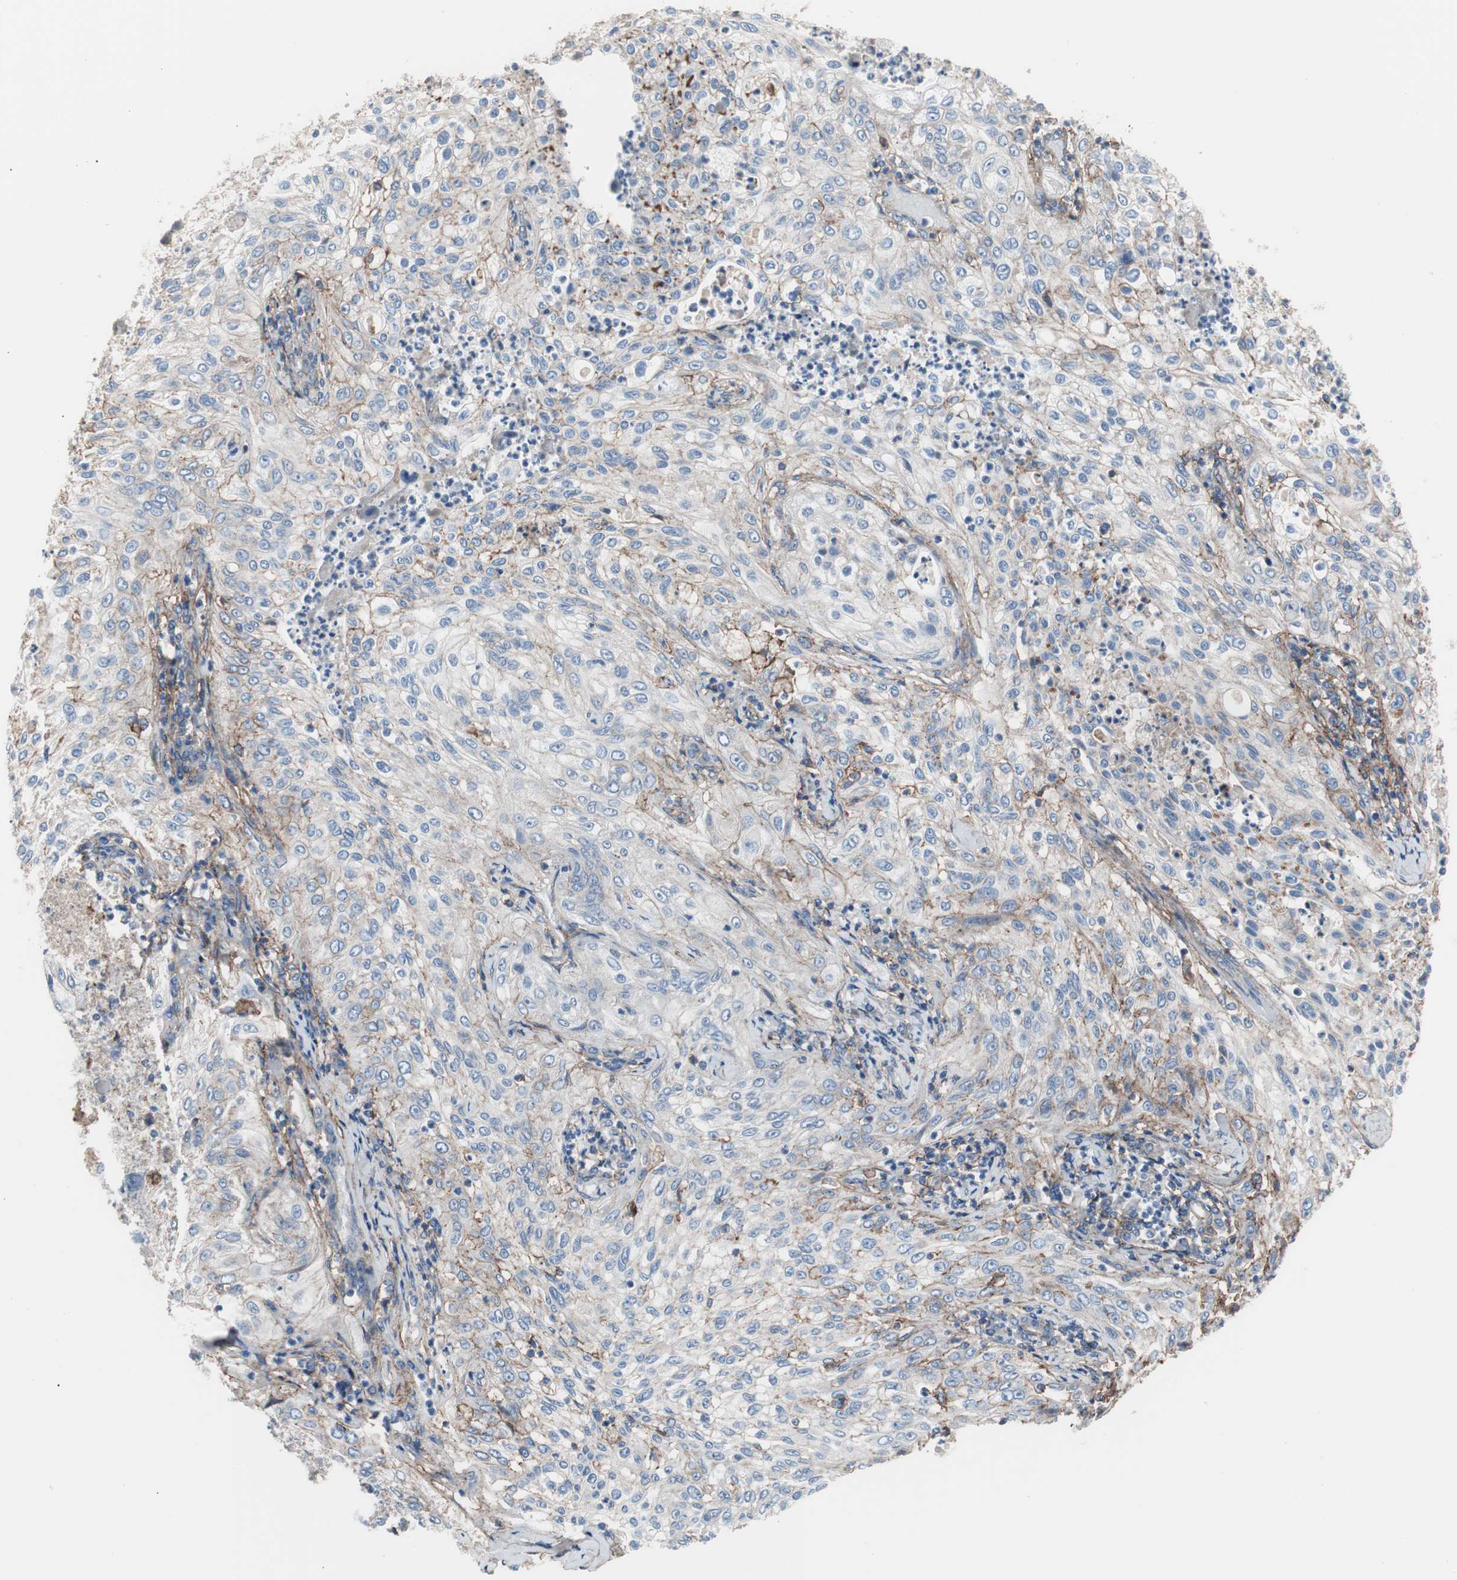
{"staining": {"intensity": "negative", "quantity": "none", "location": "none"}, "tissue": "lung cancer", "cell_type": "Tumor cells", "image_type": "cancer", "snomed": [{"axis": "morphology", "description": "Inflammation, NOS"}, {"axis": "morphology", "description": "Squamous cell carcinoma, NOS"}, {"axis": "topography", "description": "Lymph node"}, {"axis": "topography", "description": "Soft tissue"}, {"axis": "topography", "description": "Lung"}], "caption": "This is an immunohistochemistry photomicrograph of lung cancer (squamous cell carcinoma). There is no staining in tumor cells.", "gene": "CD81", "patient": {"sex": "male", "age": 66}}